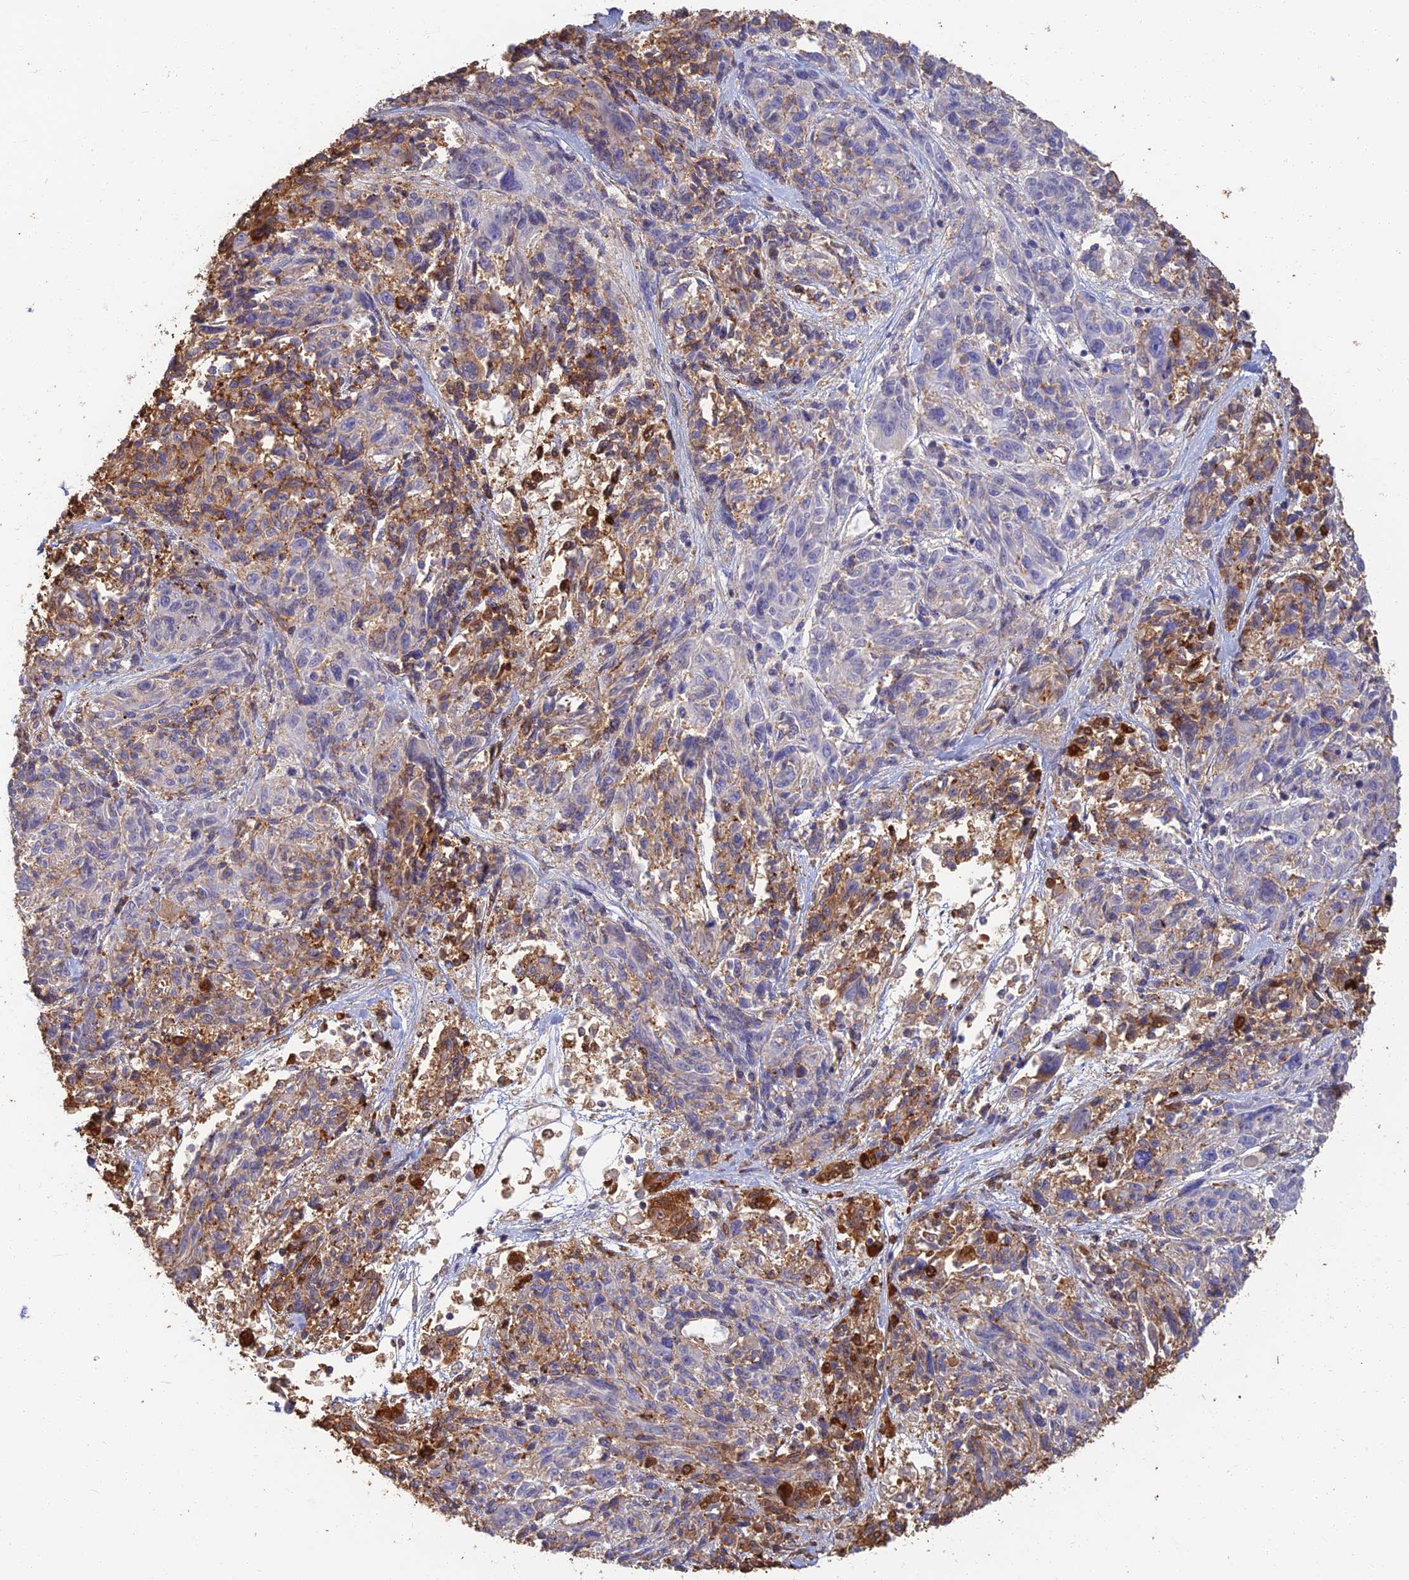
{"staining": {"intensity": "moderate", "quantity": "<25%", "location": "cytoplasmic/membranous"}, "tissue": "melanoma", "cell_type": "Tumor cells", "image_type": "cancer", "snomed": [{"axis": "morphology", "description": "Malignant melanoma, NOS"}, {"axis": "topography", "description": "Skin"}], "caption": "Immunohistochemical staining of human malignant melanoma exhibits moderate cytoplasmic/membranous protein positivity in approximately <25% of tumor cells. The staining is performed using DAB (3,3'-diaminobenzidine) brown chromogen to label protein expression. The nuclei are counter-stained blue using hematoxylin.", "gene": "LRRN3", "patient": {"sex": "male", "age": 53}}